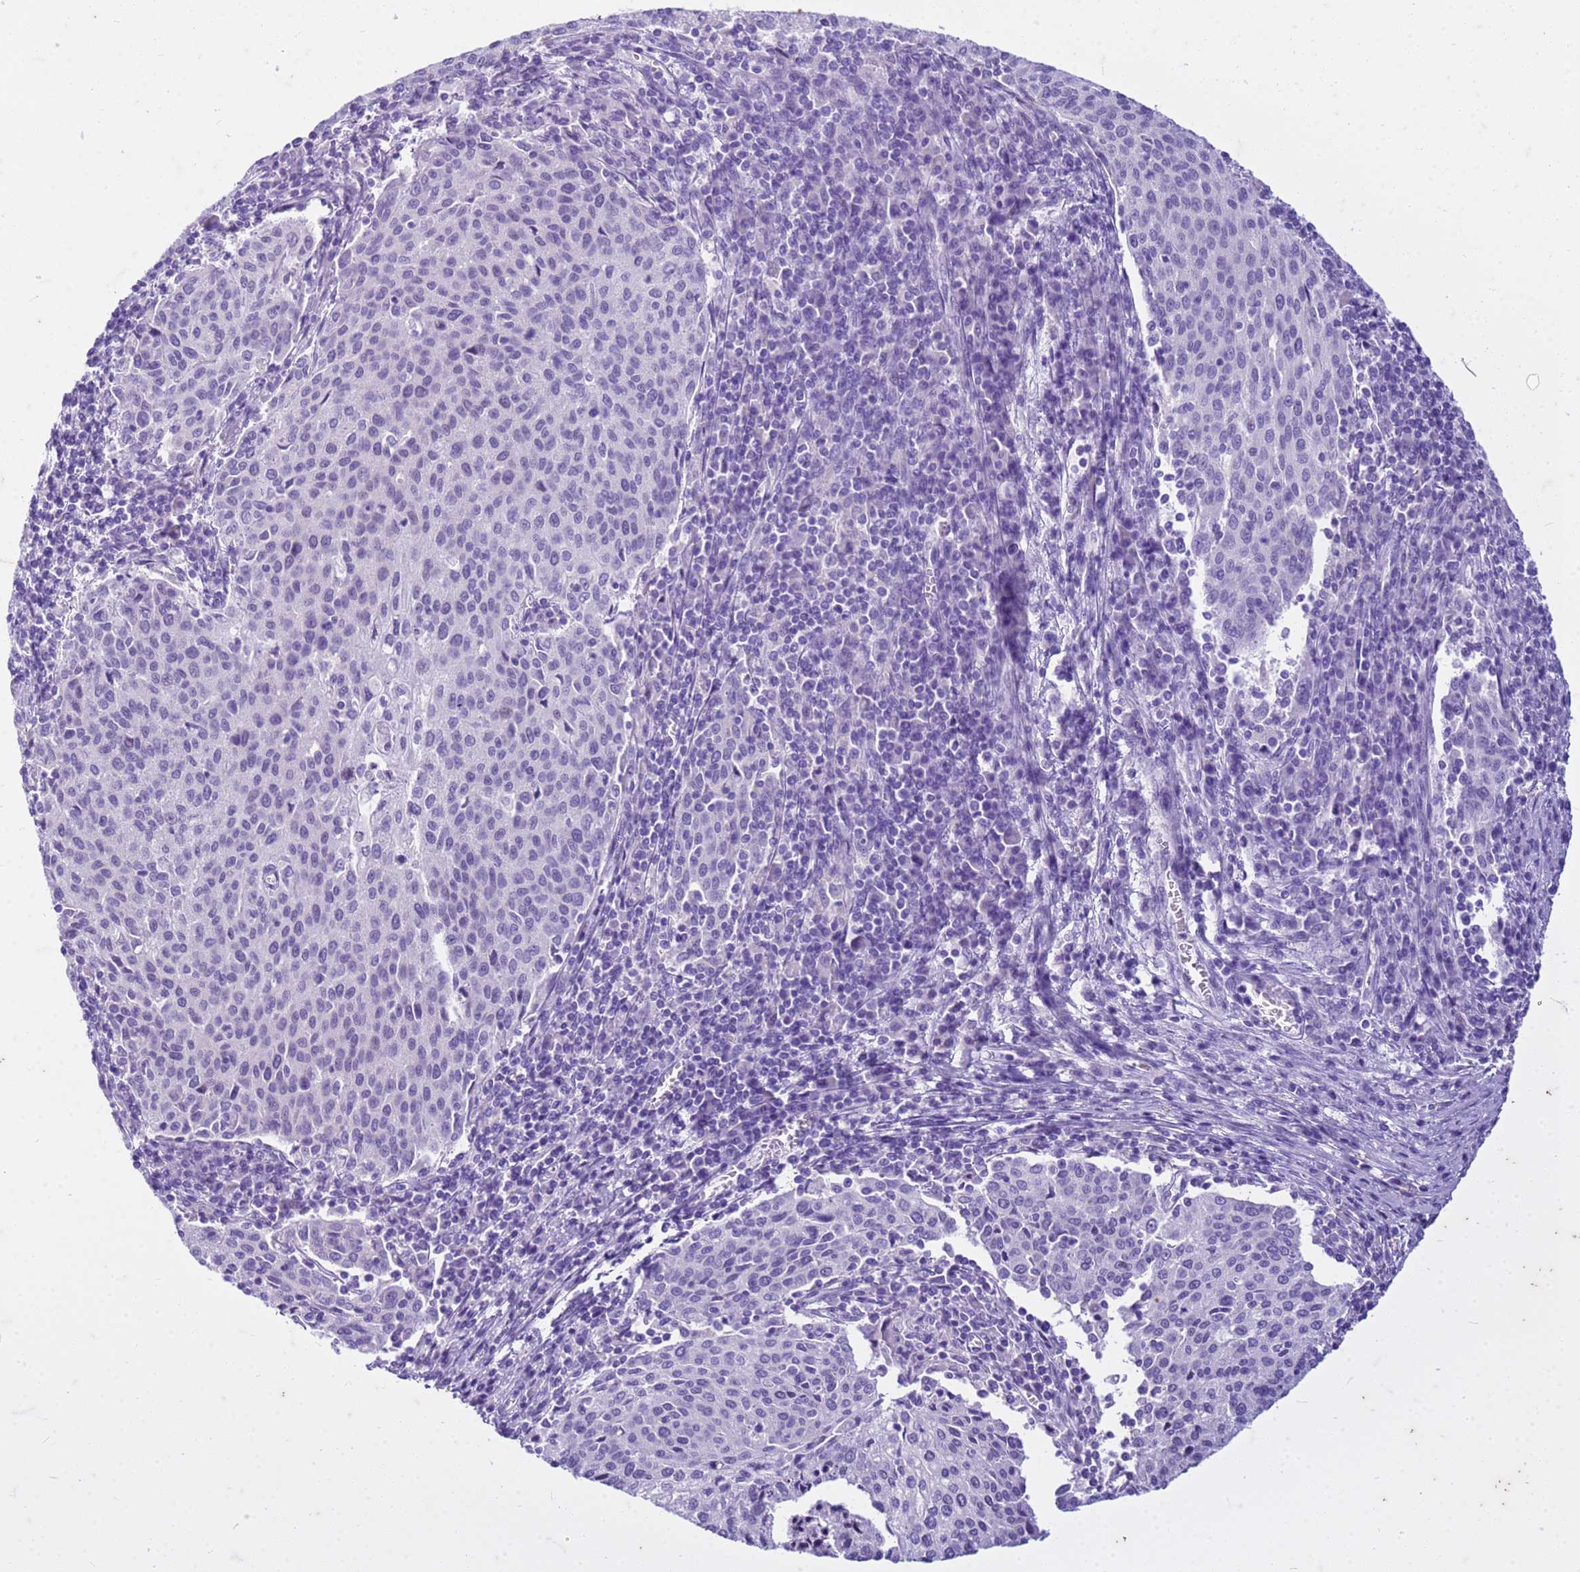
{"staining": {"intensity": "negative", "quantity": "none", "location": "none"}, "tissue": "cervical cancer", "cell_type": "Tumor cells", "image_type": "cancer", "snomed": [{"axis": "morphology", "description": "Squamous cell carcinoma, NOS"}, {"axis": "topography", "description": "Cervix"}], "caption": "Immunohistochemistry image of squamous cell carcinoma (cervical) stained for a protein (brown), which reveals no positivity in tumor cells.", "gene": "CFAP100", "patient": {"sex": "female", "age": 46}}